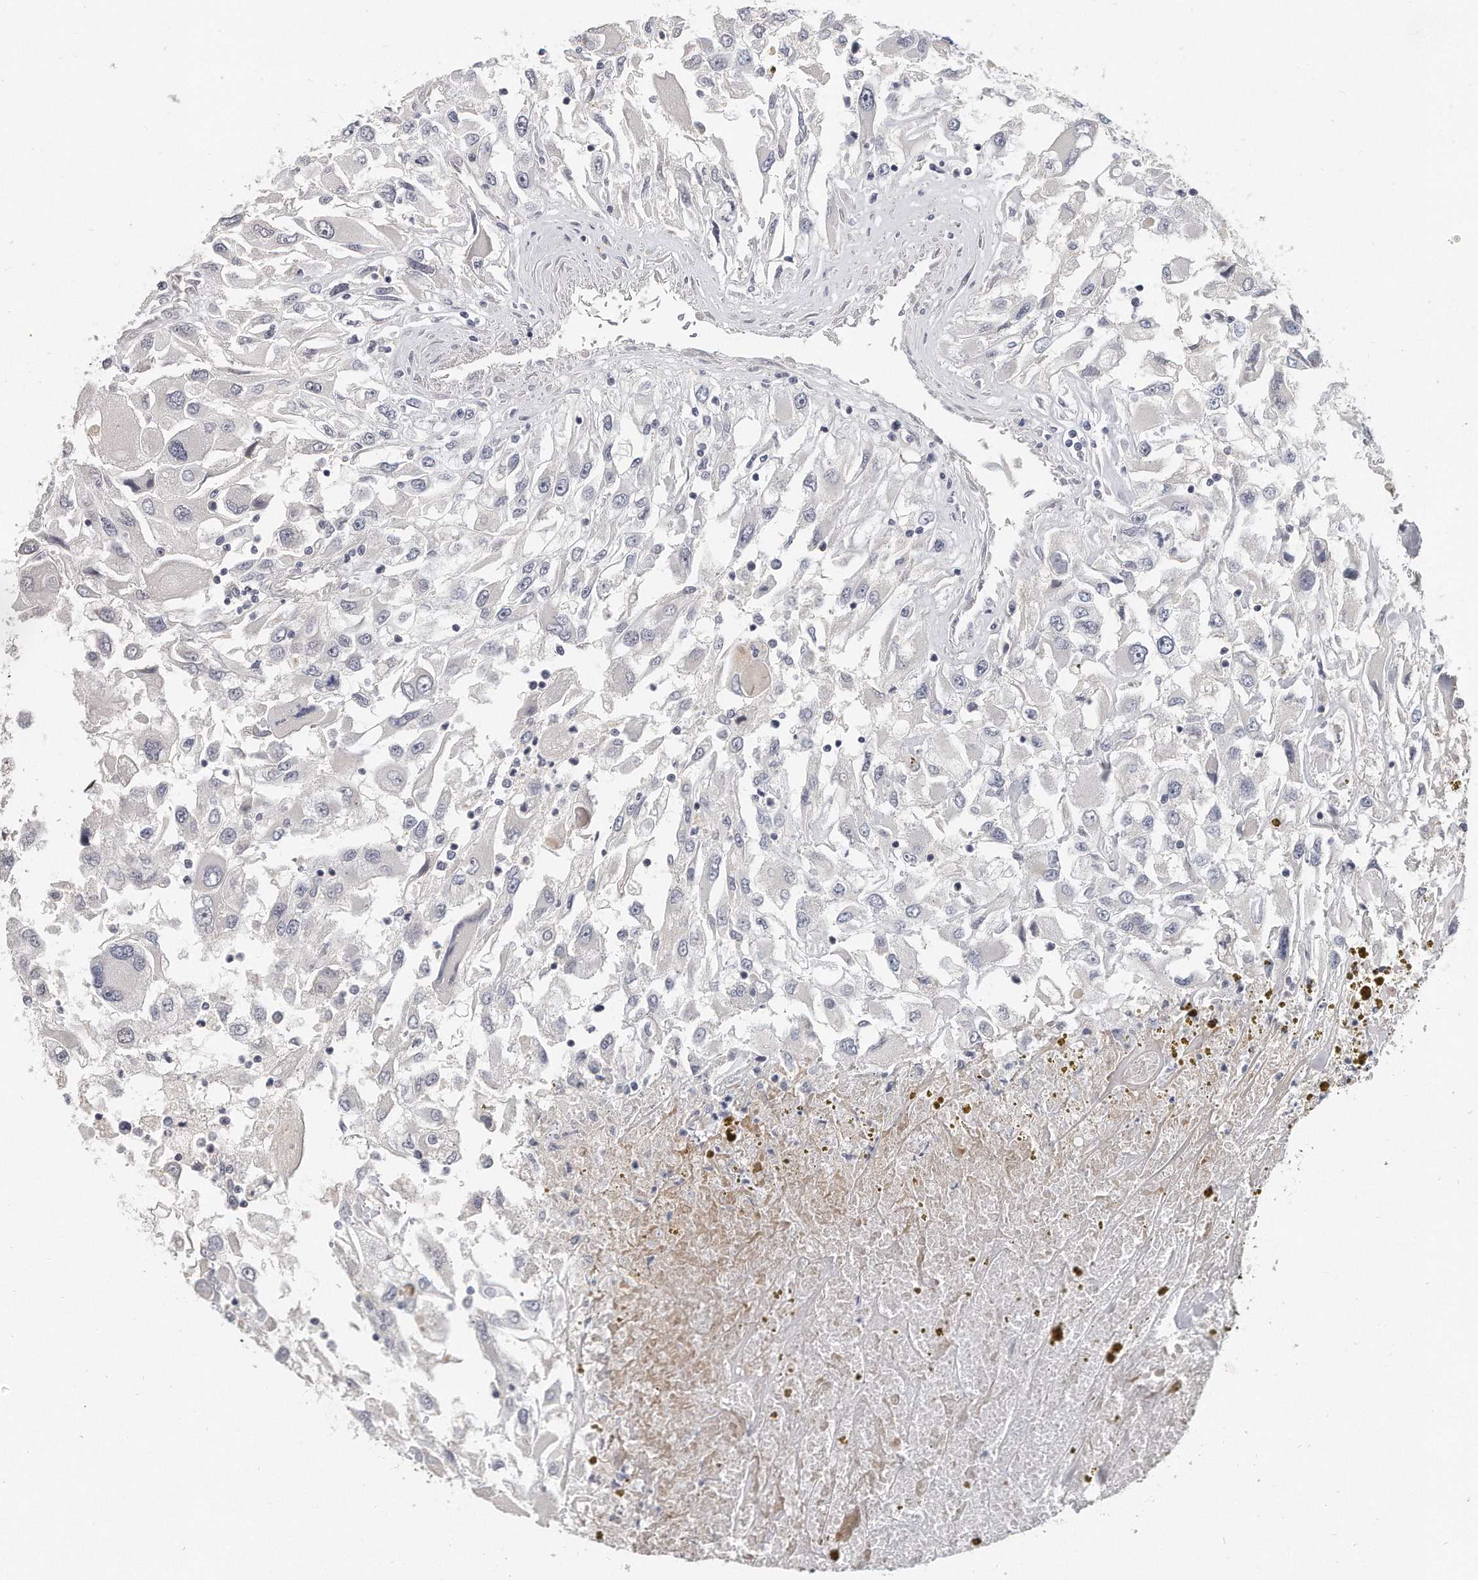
{"staining": {"intensity": "negative", "quantity": "none", "location": "none"}, "tissue": "renal cancer", "cell_type": "Tumor cells", "image_type": "cancer", "snomed": [{"axis": "morphology", "description": "Adenocarcinoma, NOS"}, {"axis": "topography", "description": "Kidney"}], "caption": "This is an IHC histopathology image of human adenocarcinoma (renal). There is no staining in tumor cells.", "gene": "KLHL7", "patient": {"sex": "female", "age": 52}}